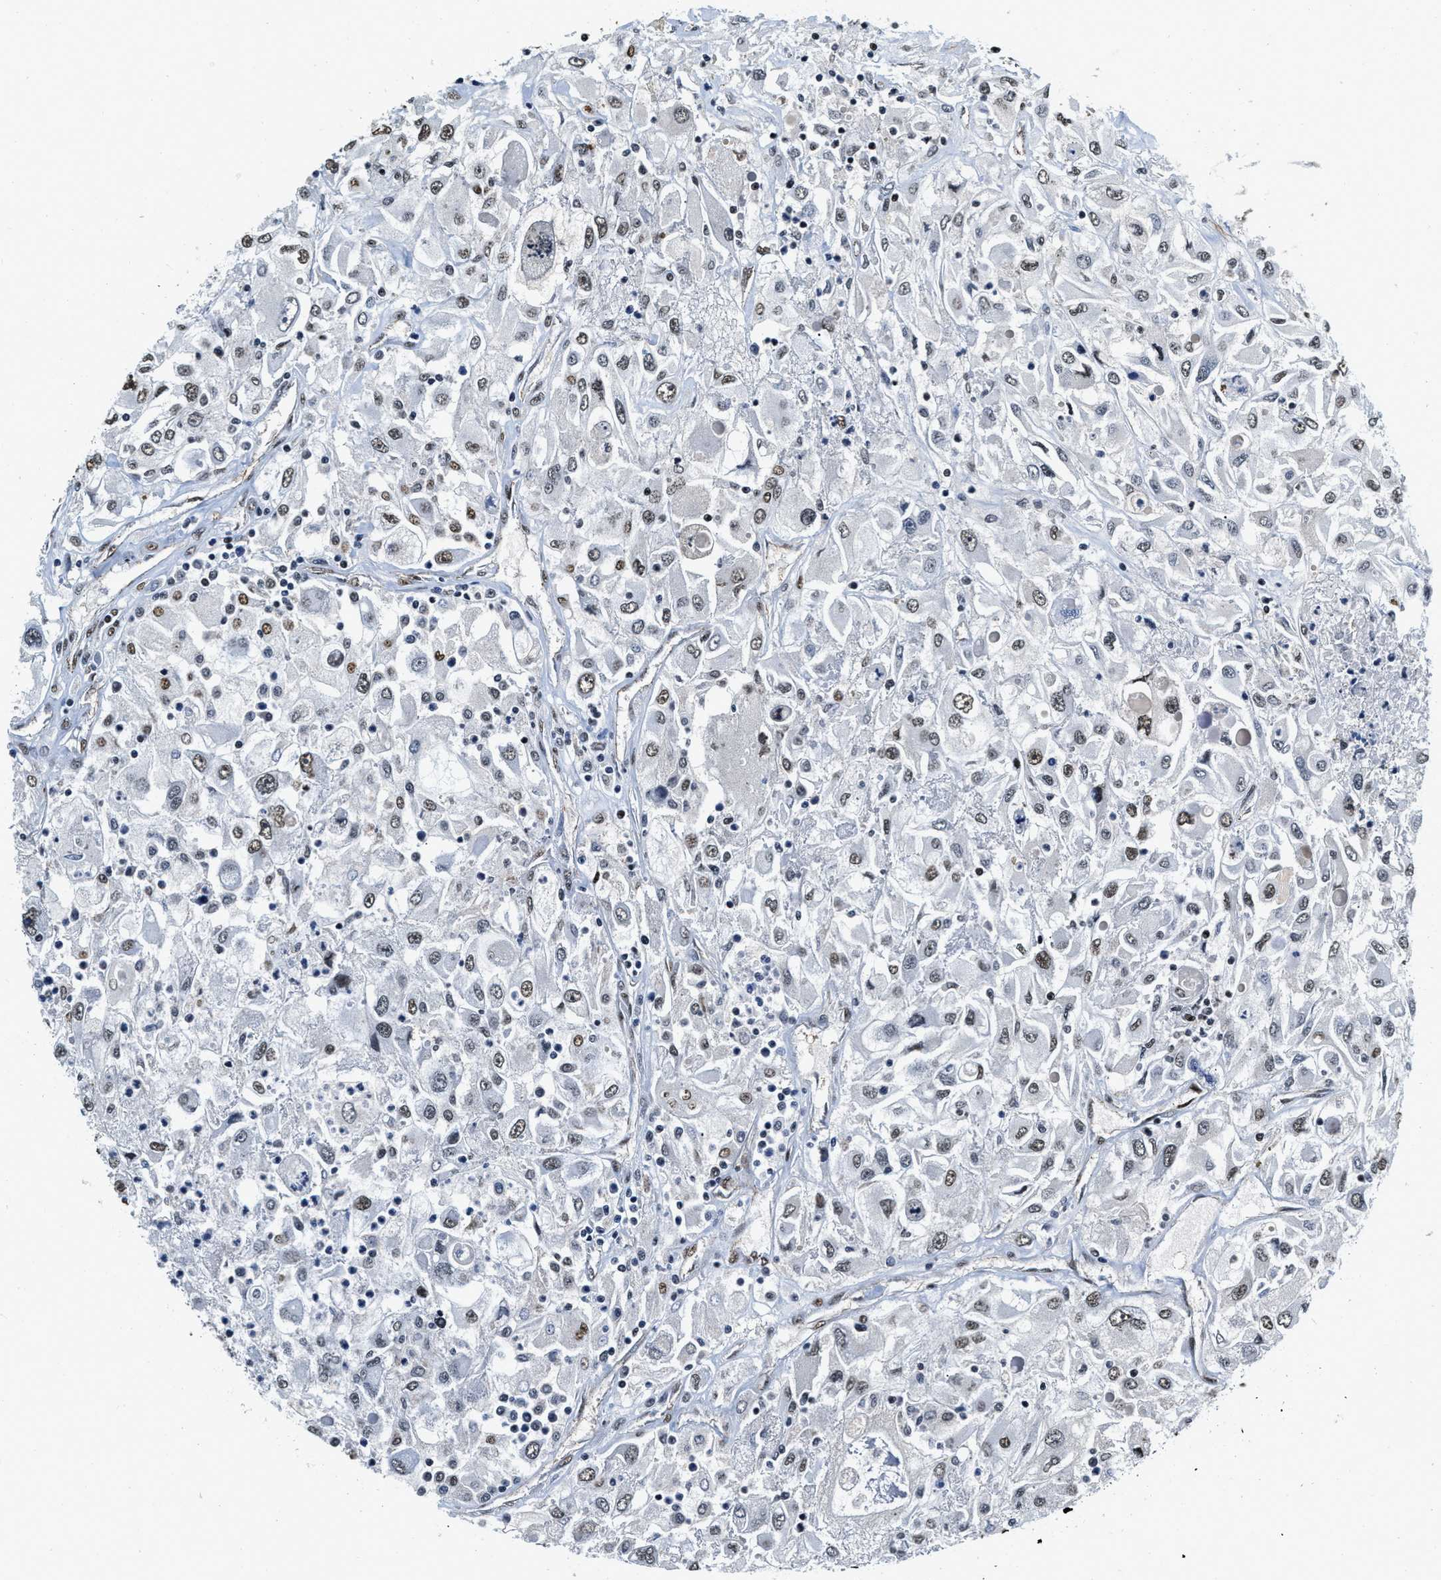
{"staining": {"intensity": "weak", "quantity": ">75%", "location": "nuclear"}, "tissue": "renal cancer", "cell_type": "Tumor cells", "image_type": "cancer", "snomed": [{"axis": "morphology", "description": "Adenocarcinoma, NOS"}, {"axis": "topography", "description": "Kidney"}], "caption": "Immunohistochemistry of human adenocarcinoma (renal) displays low levels of weak nuclear expression in about >75% of tumor cells.", "gene": "CCNE1", "patient": {"sex": "female", "age": 52}}